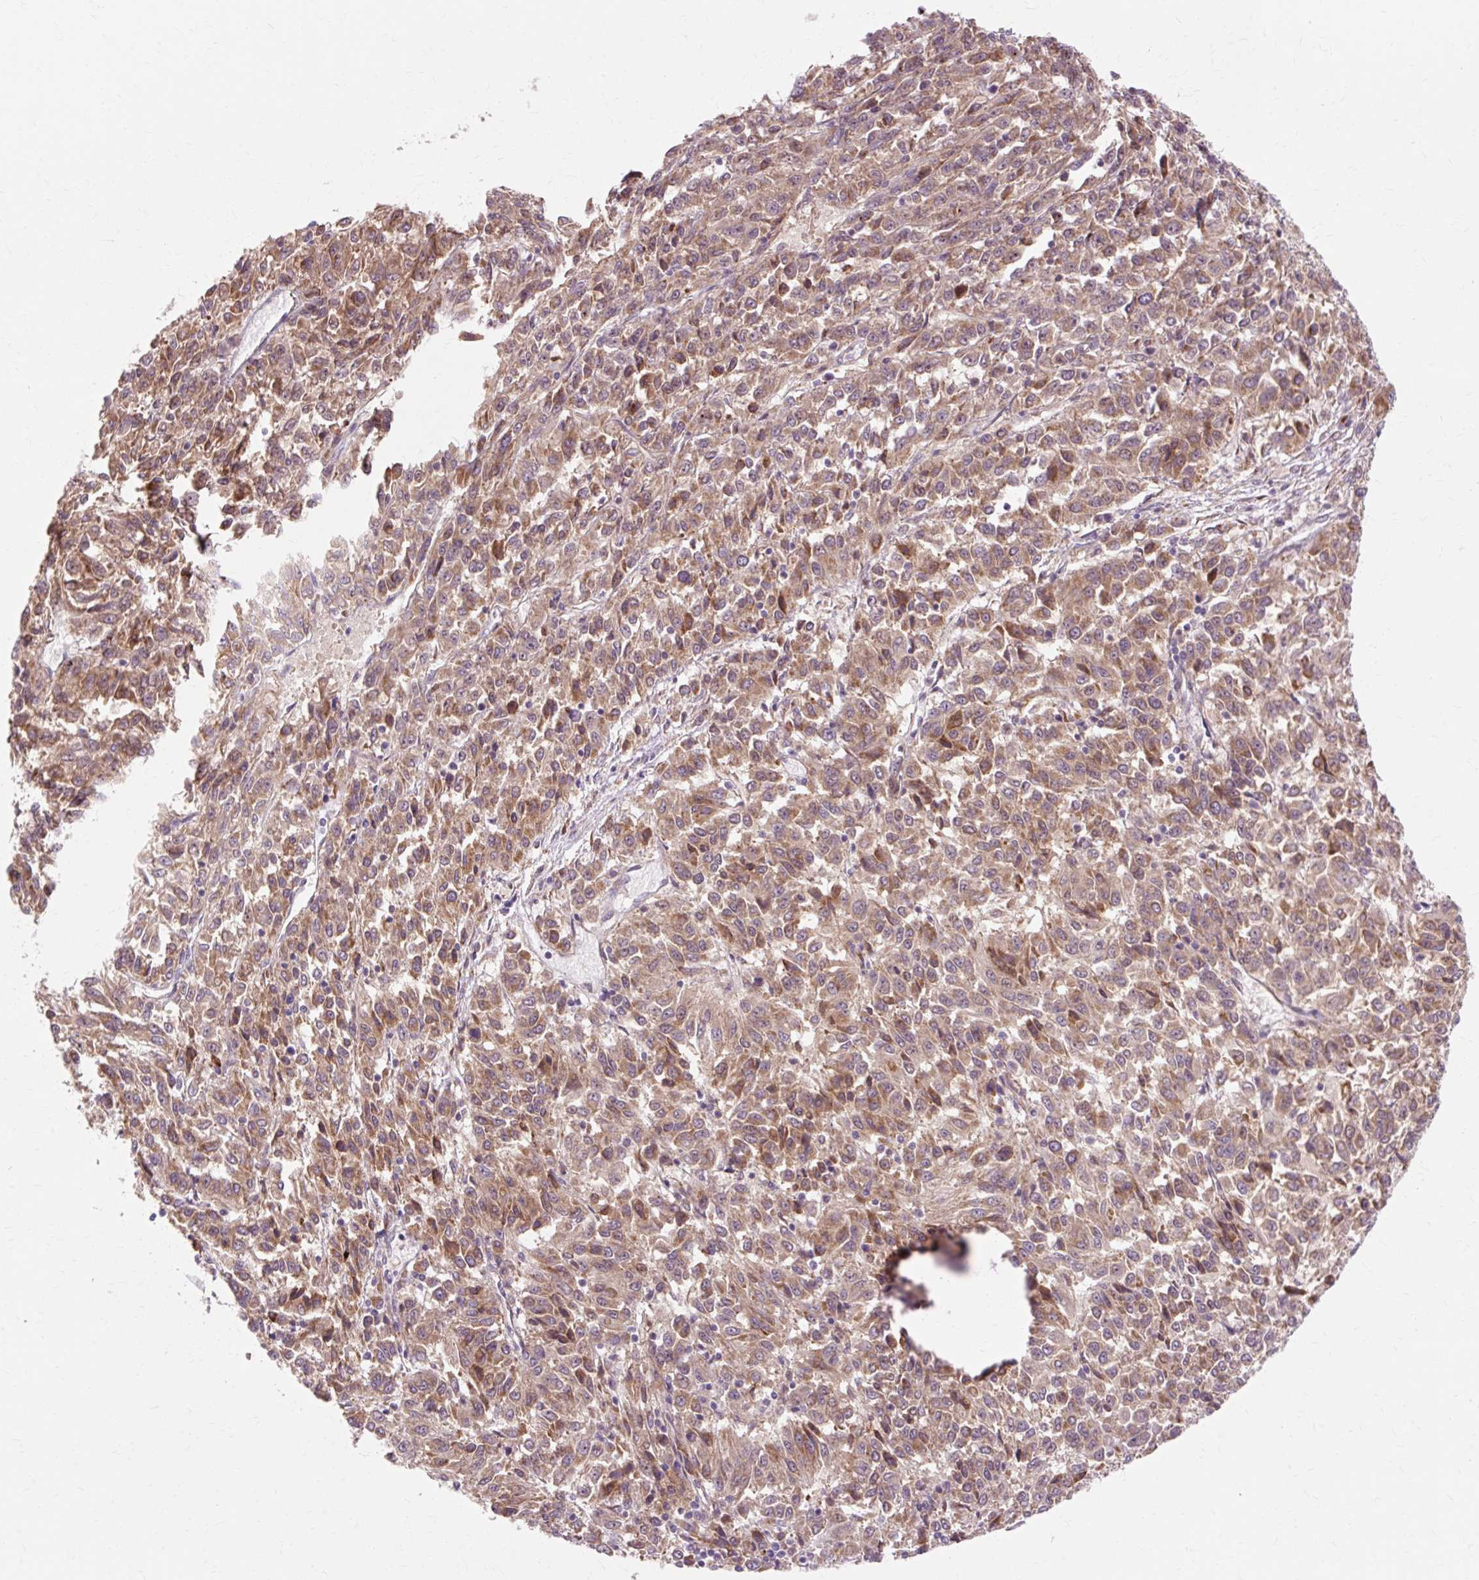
{"staining": {"intensity": "moderate", "quantity": ">75%", "location": "cytoplasmic/membranous,nuclear"}, "tissue": "melanoma", "cell_type": "Tumor cells", "image_type": "cancer", "snomed": [{"axis": "morphology", "description": "Malignant melanoma, Metastatic site"}, {"axis": "topography", "description": "Lung"}], "caption": "A histopathology image showing moderate cytoplasmic/membranous and nuclear expression in approximately >75% of tumor cells in melanoma, as visualized by brown immunohistochemical staining.", "gene": "GEMIN2", "patient": {"sex": "male", "age": 64}}